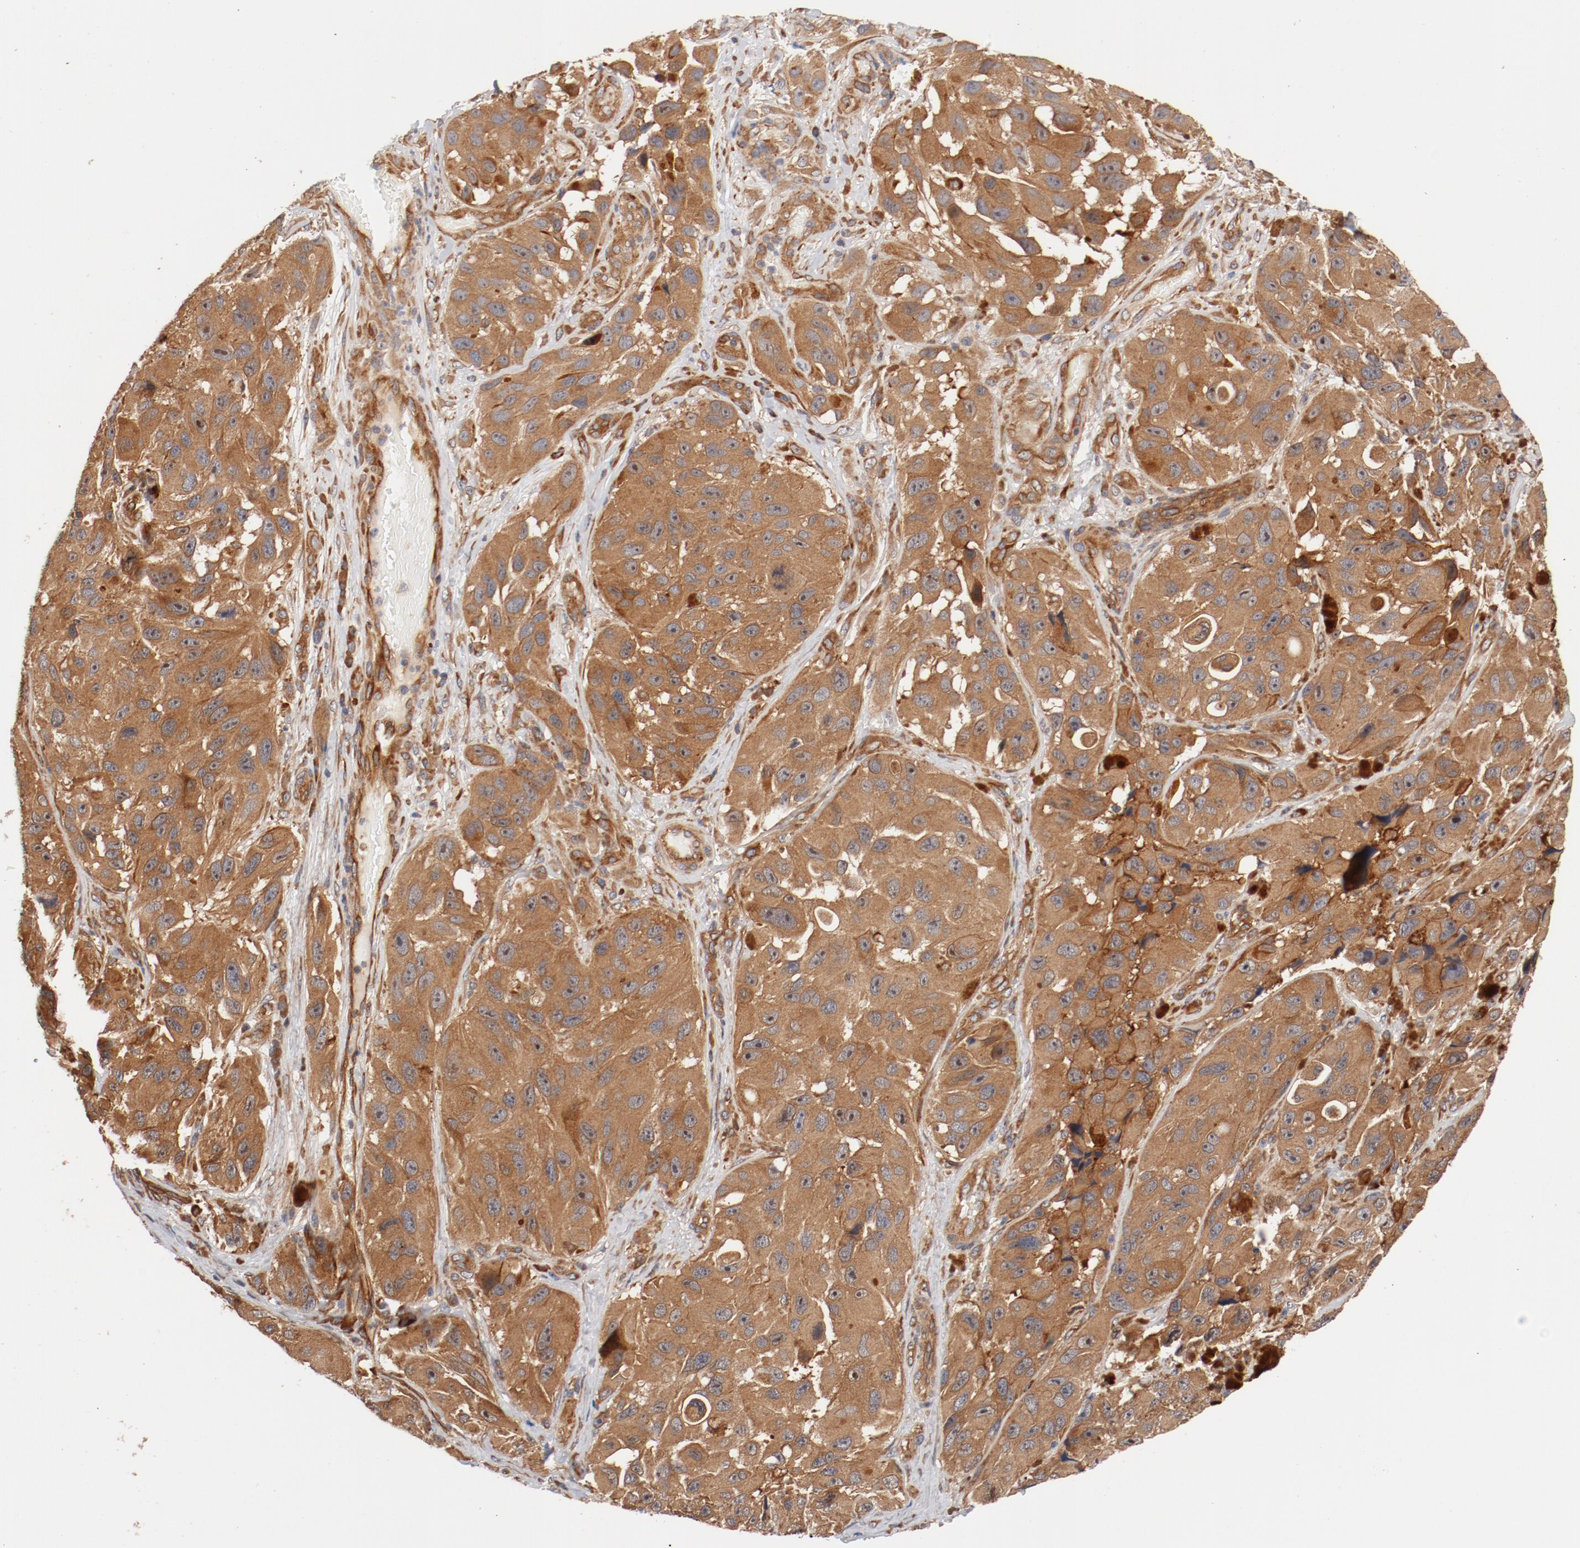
{"staining": {"intensity": "moderate", "quantity": ">75%", "location": "cytoplasmic/membranous"}, "tissue": "melanoma", "cell_type": "Tumor cells", "image_type": "cancer", "snomed": [{"axis": "morphology", "description": "Malignant melanoma, NOS"}, {"axis": "topography", "description": "Skin"}], "caption": "Human malignant melanoma stained with a protein marker reveals moderate staining in tumor cells.", "gene": "PITPNM2", "patient": {"sex": "female", "age": 73}}